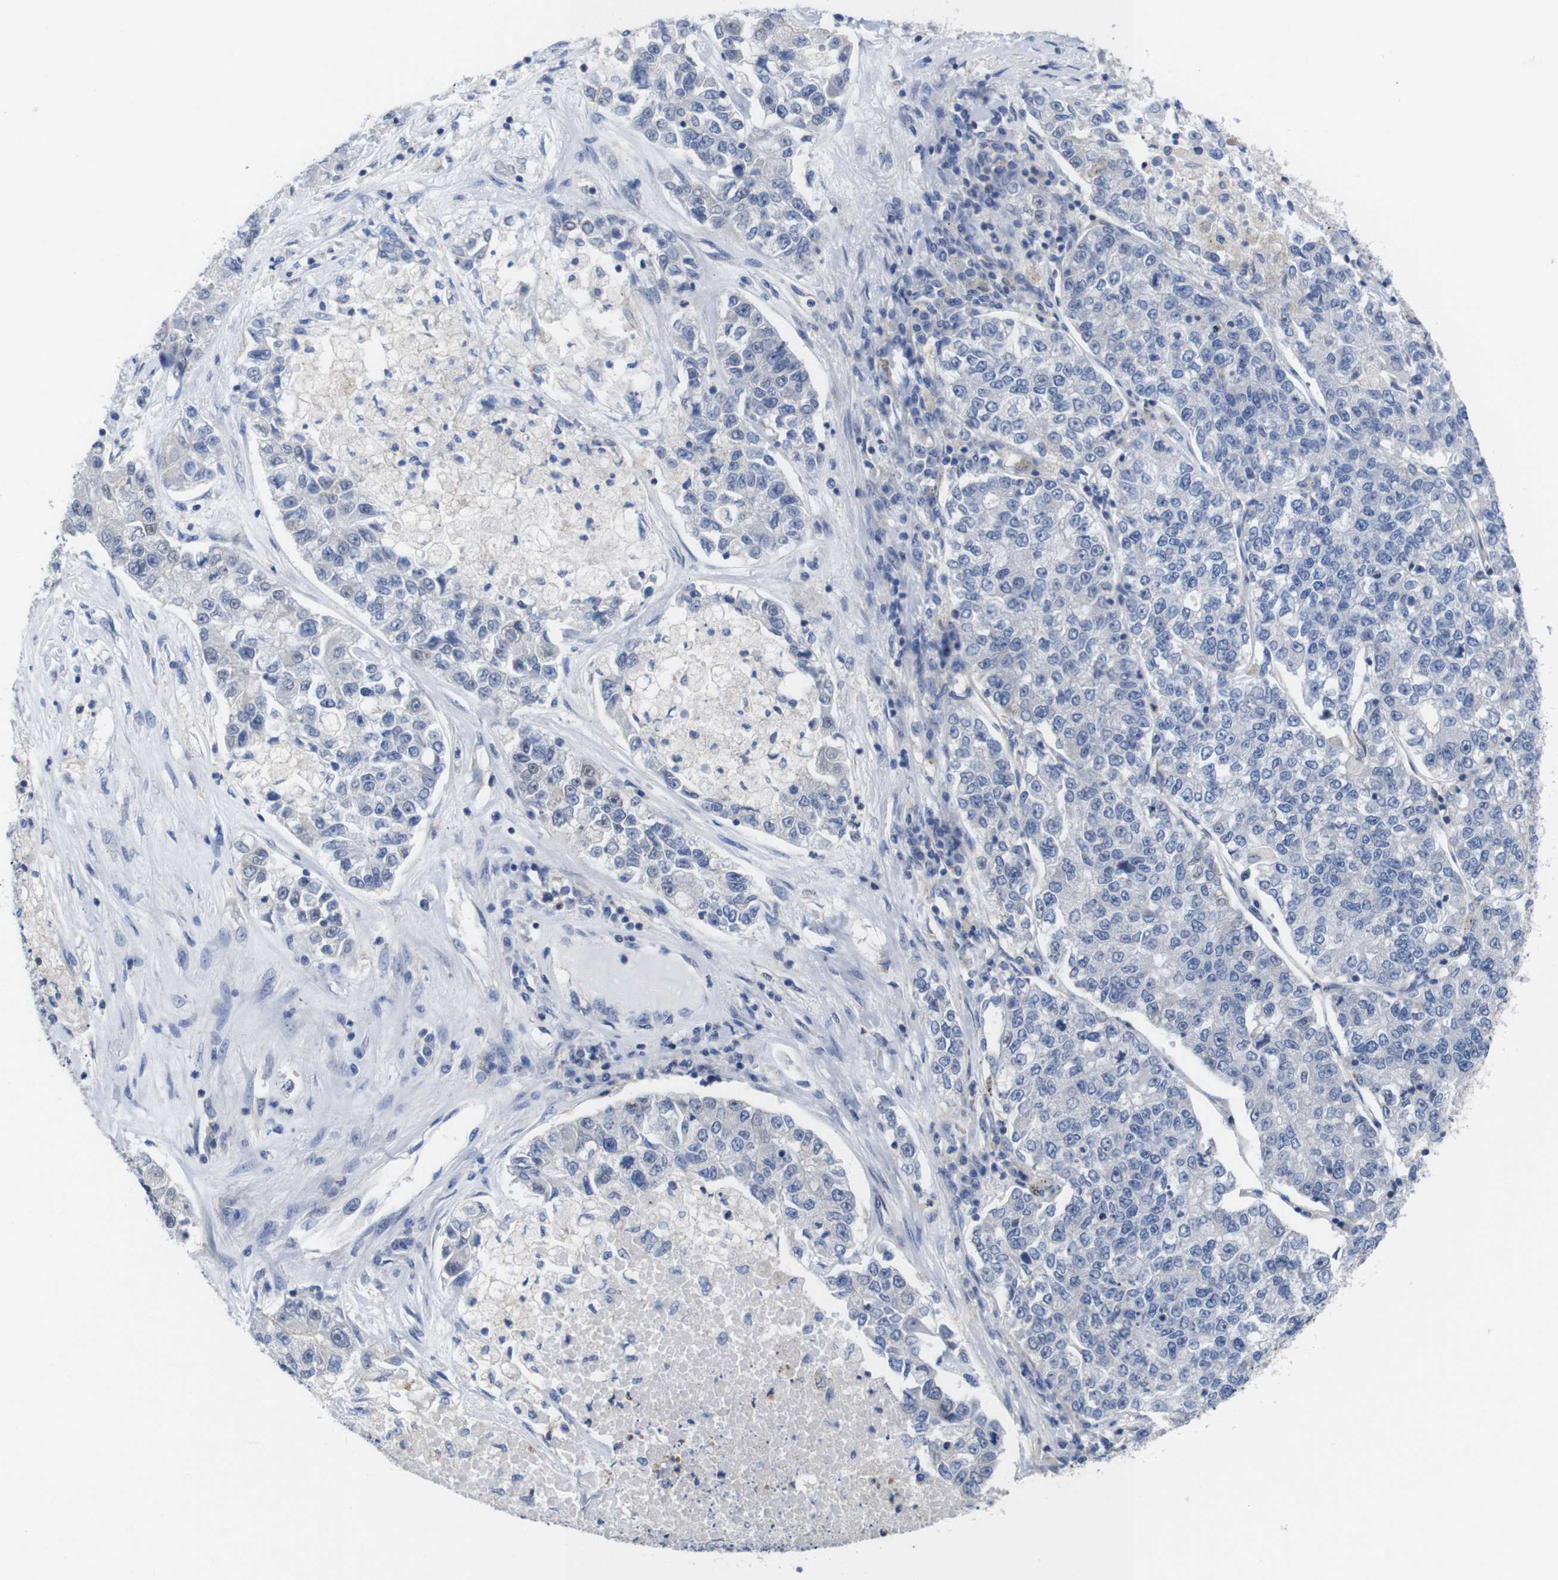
{"staining": {"intensity": "negative", "quantity": "none", "location": "none"}, "tissue": "lung cancer", "cell_type": "Tumor cells", "image_type": "cancer", "snomed": [{"axis": "morphology", "description": "Adenocarcinoma, NOS"}, {"axis": "topography", "description": "Lung"}], "caption": "Human lung adenocarcinoma stained for a protein using IHC exhibits no expression in tumor cells.", "gene": "USH1C", "patient": {"sex": "male", "age": 49}}